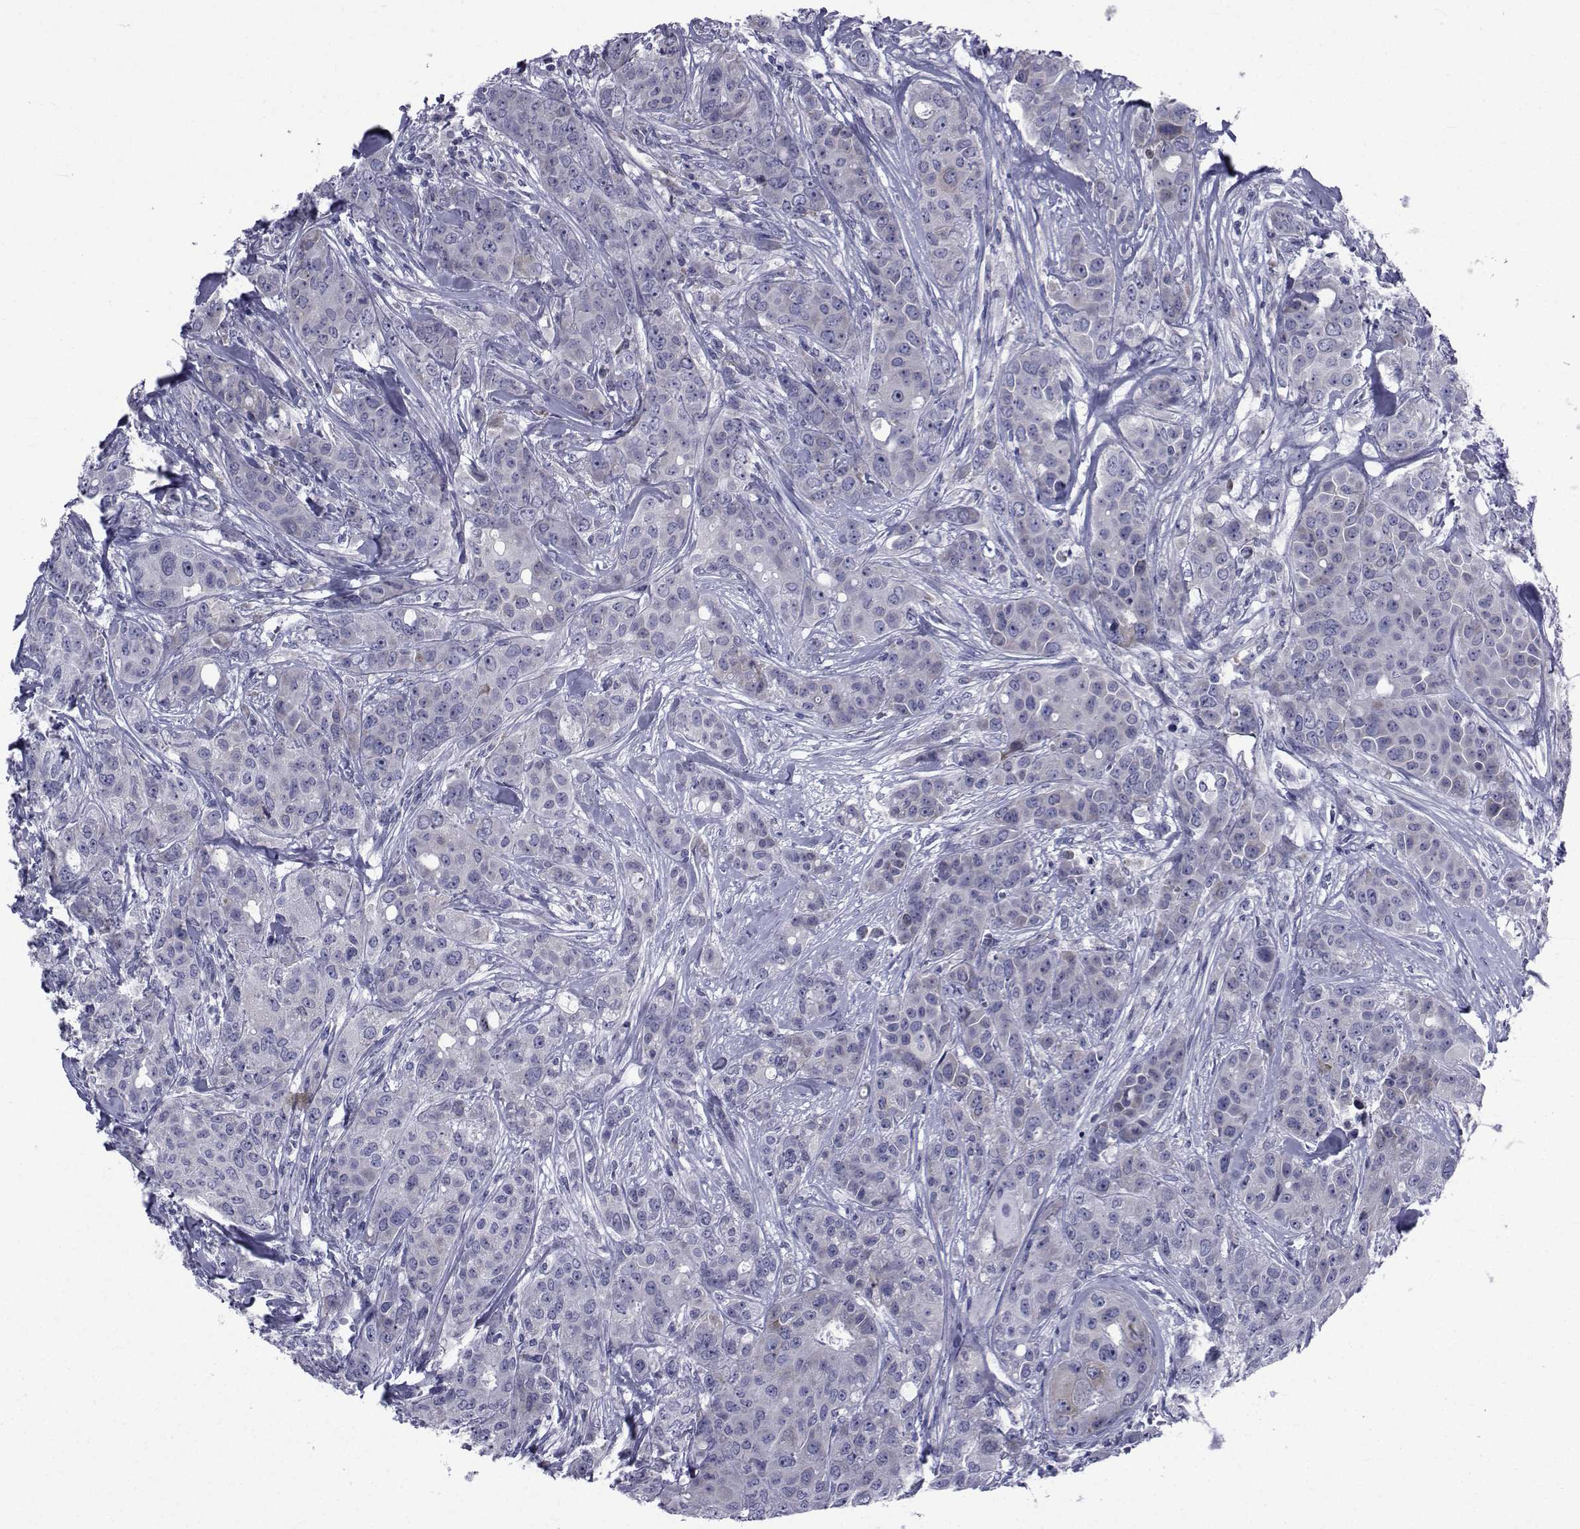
{"staining": {"intensity": "negative", "quantity": "none", "location": "none"}, "tissue": "breast cancer", "cell_type": "Tumor cells", "image_type": "cancer", "snomed": [{"axis": "morphology", "description": "Duct carcinoma"}, {"axis": "topography", "description": "Breast"}], "caption": "IHC histopathology image of neoplastic tissue: breast cancer stained with DAB (3,3'-diaminobenzidine) demonstrates no significant protein expression in tumor cells. (DAB (3,3'-diaminobenzidine) immunohistochemistry, high magnification).", "gene": "ROPN1", "patient": {"sex": "female", "age": 43}}